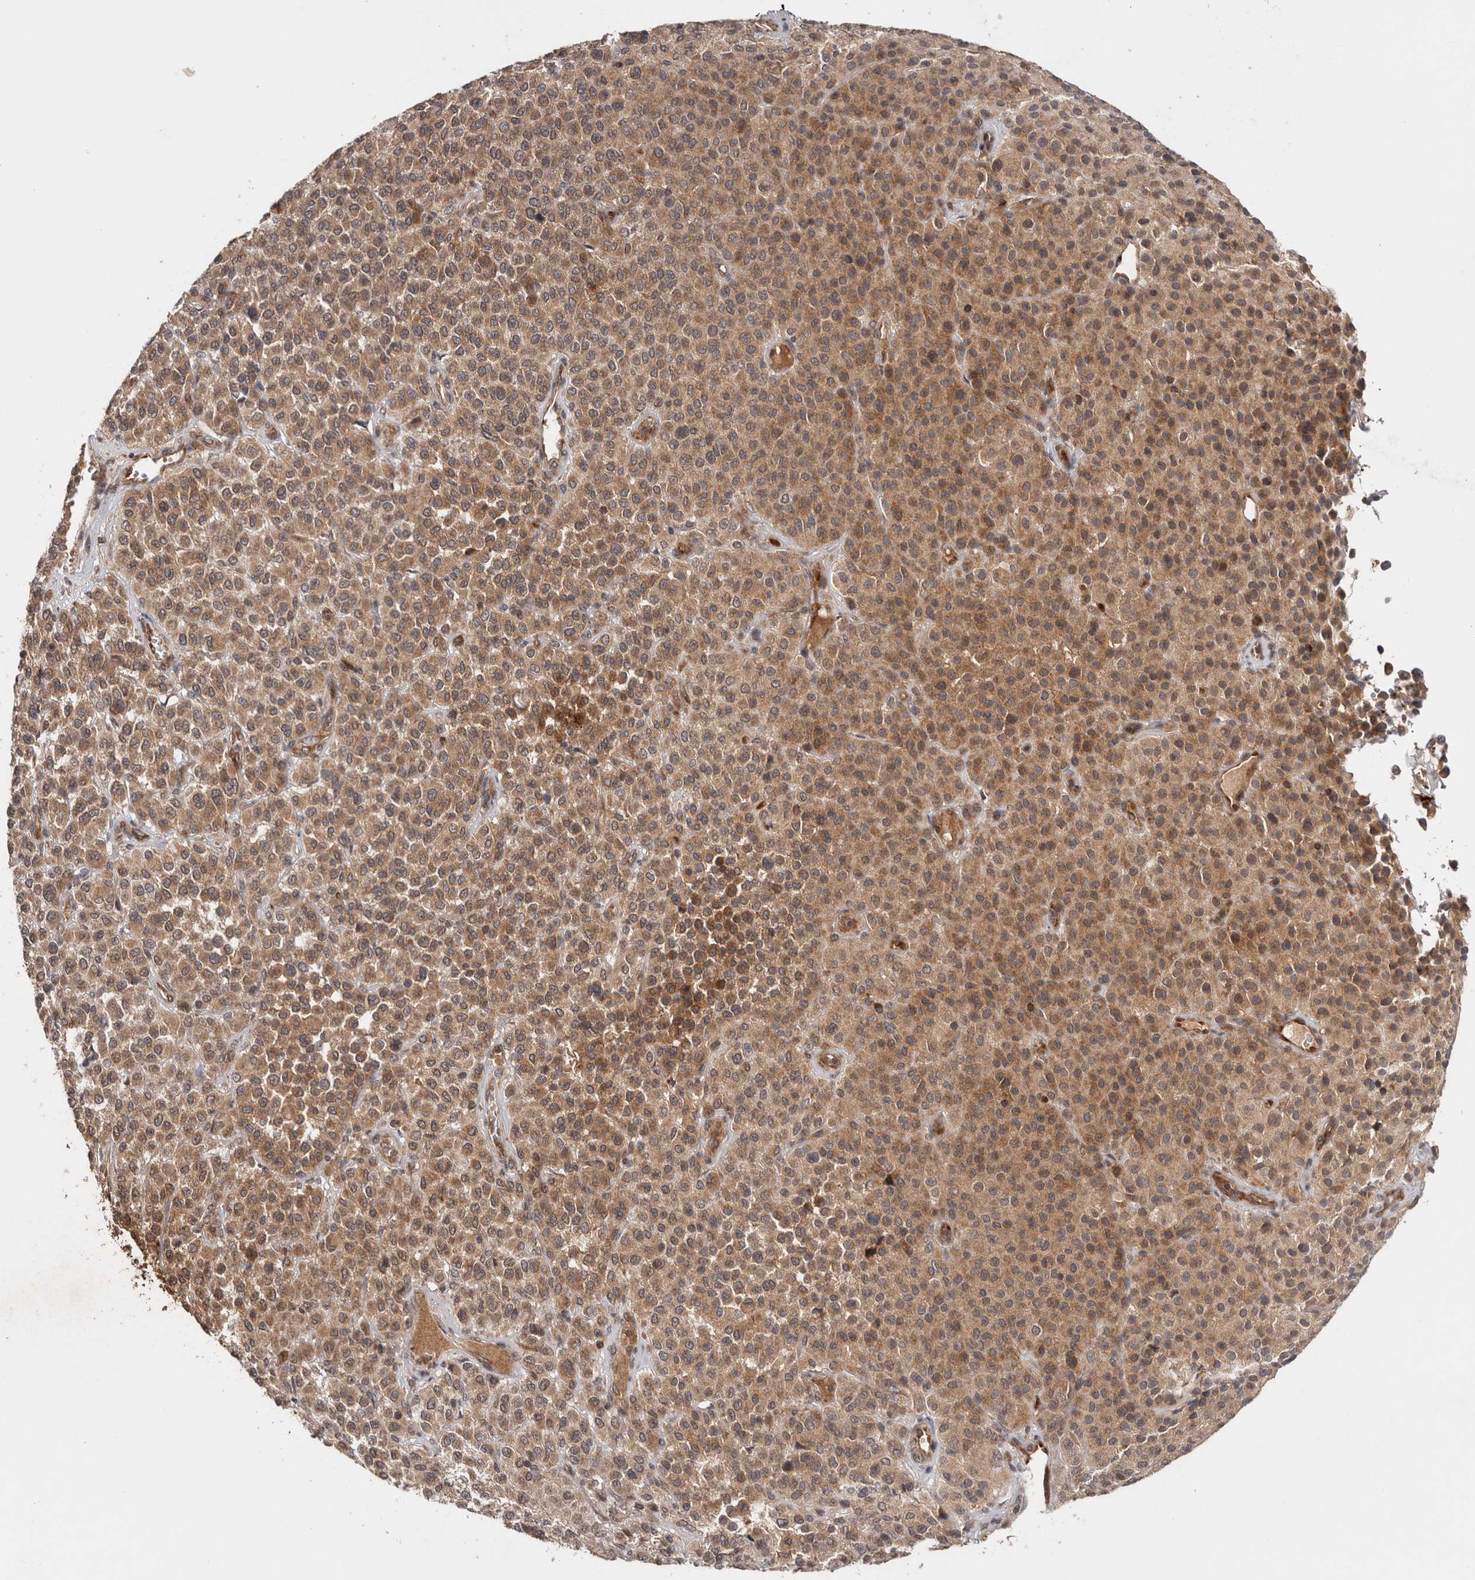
{"staining": {"intensity": "moderate", "quantity": ">75%", "location": "cytoplasmic/membranous"}, "tissue": "melanoma", "cell_type": "Tumor cells", "image_type": "cancer", "snomed": [{"axis": "morphology", "description": "Malignant melanoma, Metastatic site"}, {"axis": "topography", "description": "Pancreas"}], "caption": "Immunohistochemical staining of malignant melanoma (metastatic site) reveals moderate cytoplasmic/membranous protein expression in approximately >75% of tumor cells.", "gene": "HMOX2", "patient": {"sex": "female", "age": 30}}